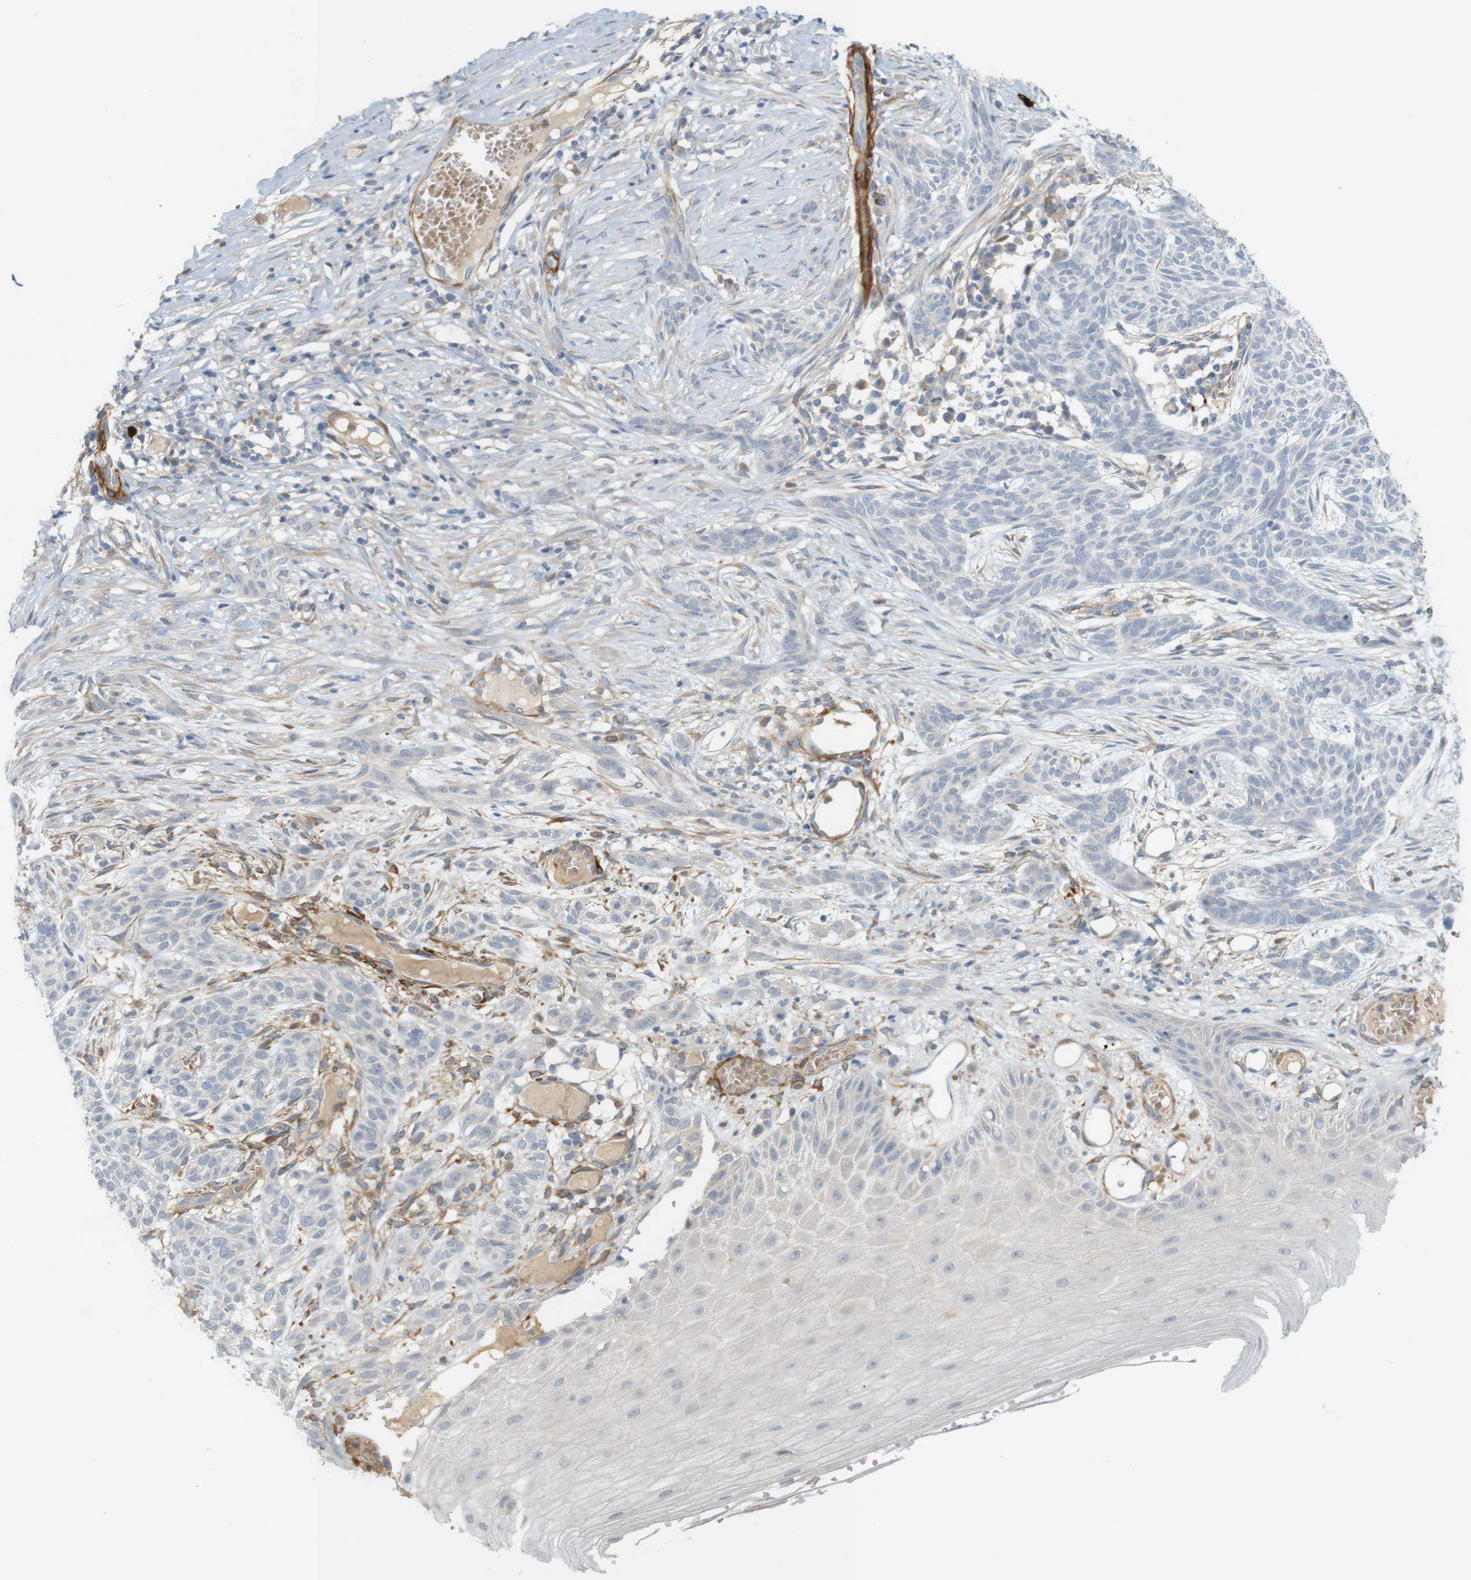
{"staining": {"intensity": "negative", "quantity": "none", "location": "none"}, "tissue": "skin cancer", "cell_type": "Tumor cells", "image_type": "cancer", "snomed": [{"axis": "morphology", "description": "Basal cell carcinoma"}, {"axis": "topography", "description": "Skin"}], "caption": "The image shows no significant positivity in tumor cells of skin cancer (basal cell carcinoma).", "gene": "PDE3A", "patient": {"sex": "female", "age": 59}}